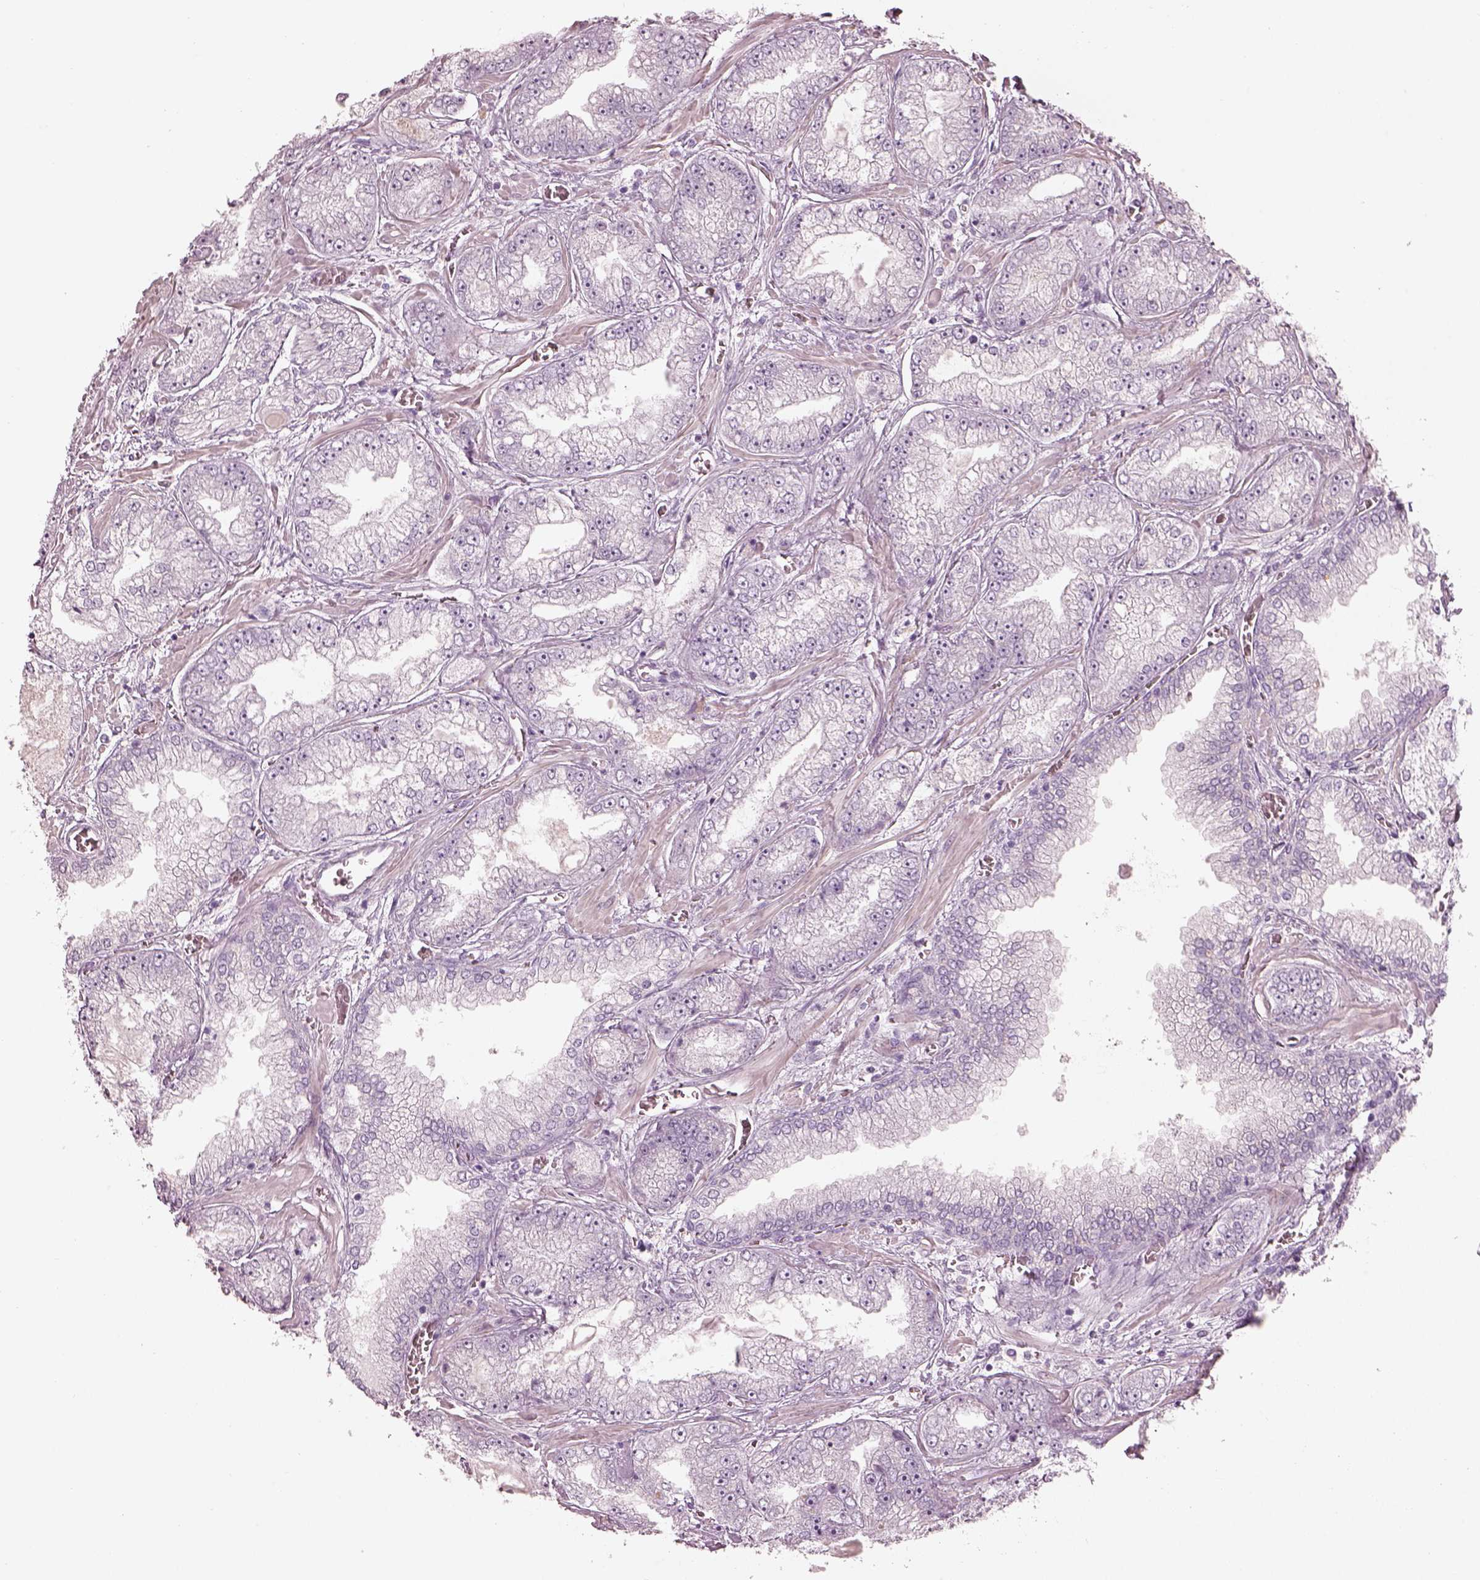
{"staining": {"intensity": "negative", "quantity": "none", "location": "none"}, "tissue": "prostate cancer", "cell_type": "Tumor cells", "image_type": "cancer", "snomed": [{"axis": "morphology", "description": "Adenocarcinoma, Low grade"}, {"axis": "topography", "description": "Prostate"}], "caption": "This is an immunohistochemistry photomicrograph of adenocarcinoma (low-grade) (prostate). There is no expression in tumor cells.", "gene": "RSPH9", "patient": {"sex": "male", "age": 57}}